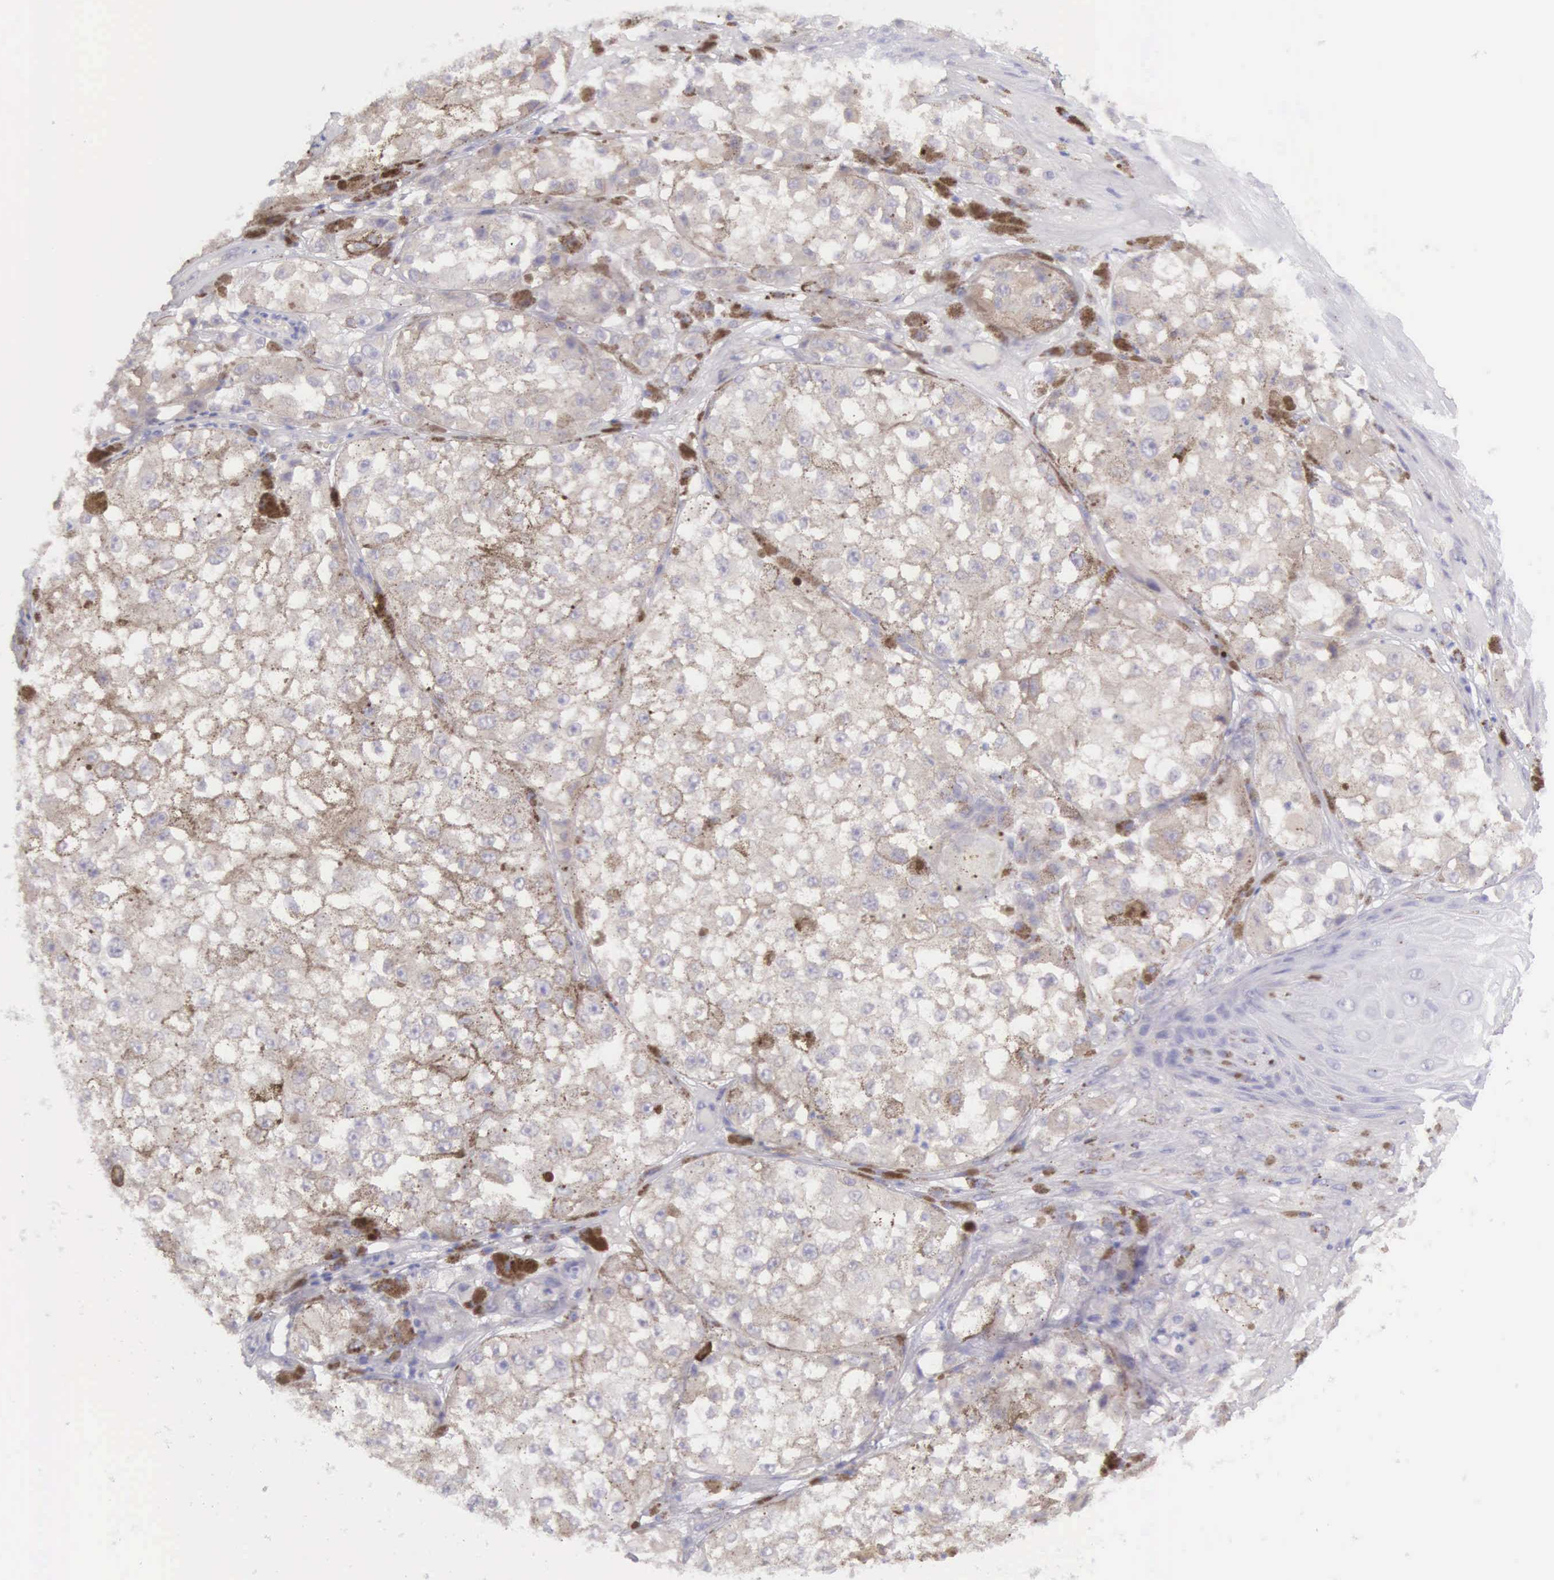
{"staining": {"intensity": "moderate", "quantity": "25%-75%", "location": "cytoplasmic/membranous"}, "tissue": "melanoma", "cell_type": "Tumor cells", "image_type": "cancer", "snomed": [{"axis": "morphology", "description": "Malignant melanoma, NOS"}, {"axis": "topography", "description": "Skin"}], "caption": "Melanoma was stained to show a protein in brown. There is medium levels of moderate cytoplasmic/membranous expression in about 25%-75% of tumor cells.", "gene": "ARFGAP3", "patient": {"sex": "male", "age": 67}}